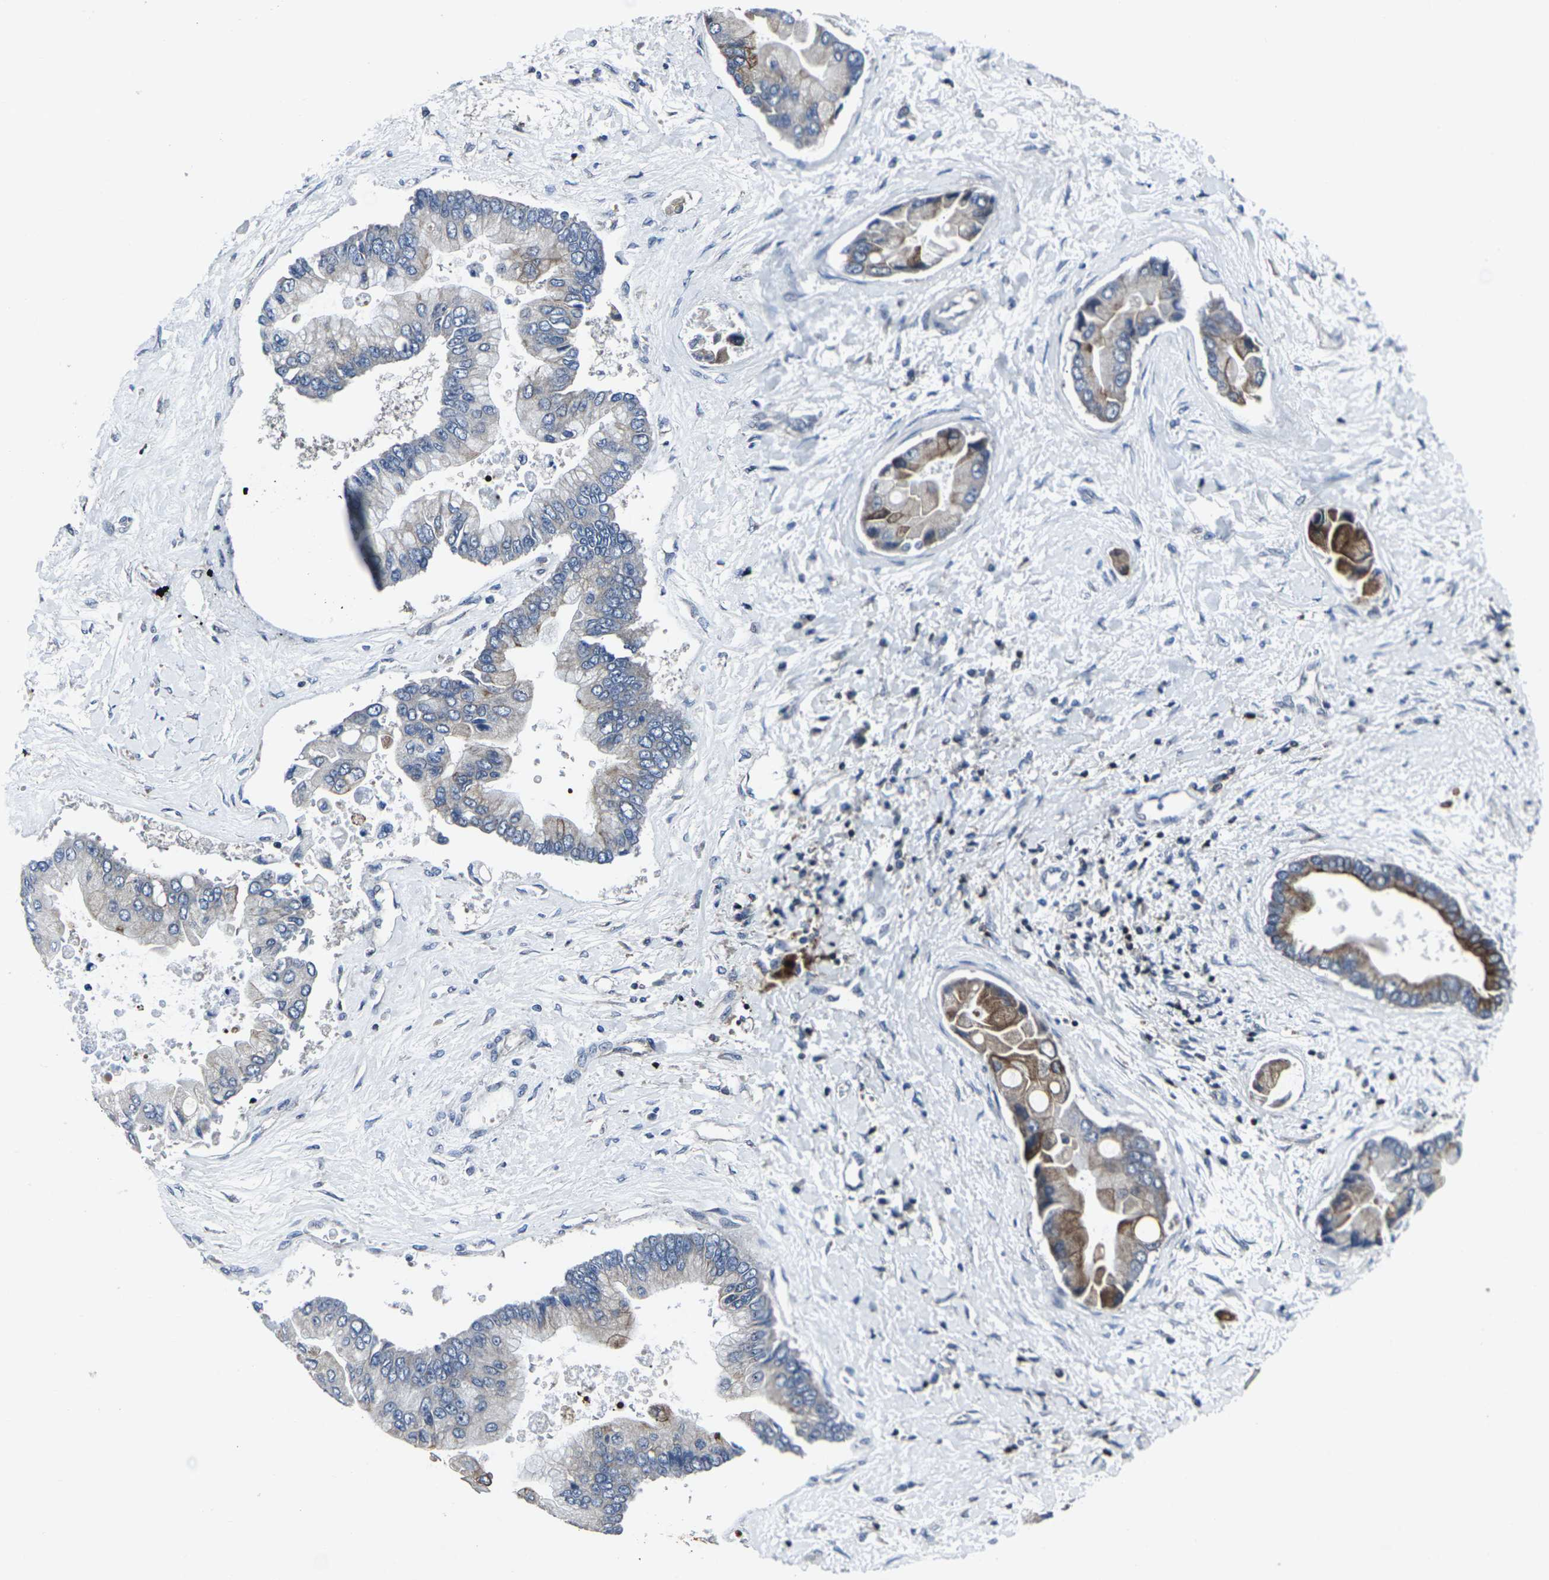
{"staining": {"intensity": "moderate", "quantity": "<25%", "location": "cytoplasmic/membranous"}, "tissue": "liver cancer", "cell_type": "Tumor cells", "image_type": "cancer", "snomed": [{"axis": "morphology", "description": "Cholangiocarcinoma"}, {"axis": "topography", "description": "Liver"}], "caption": "Protein expression analysis of cholangiocarcinoma (liver) reveals moderate cytoplasmic/membranous positivity in approximately <25% of tumor cells. The staining was performed using DAB to visualize the protein expression in brown, while the nuclei were stained in blue with hematoxylin (Magnification: 20x).", "gene": "STAT4", "patient": {"sex": "male", "age": 50}}